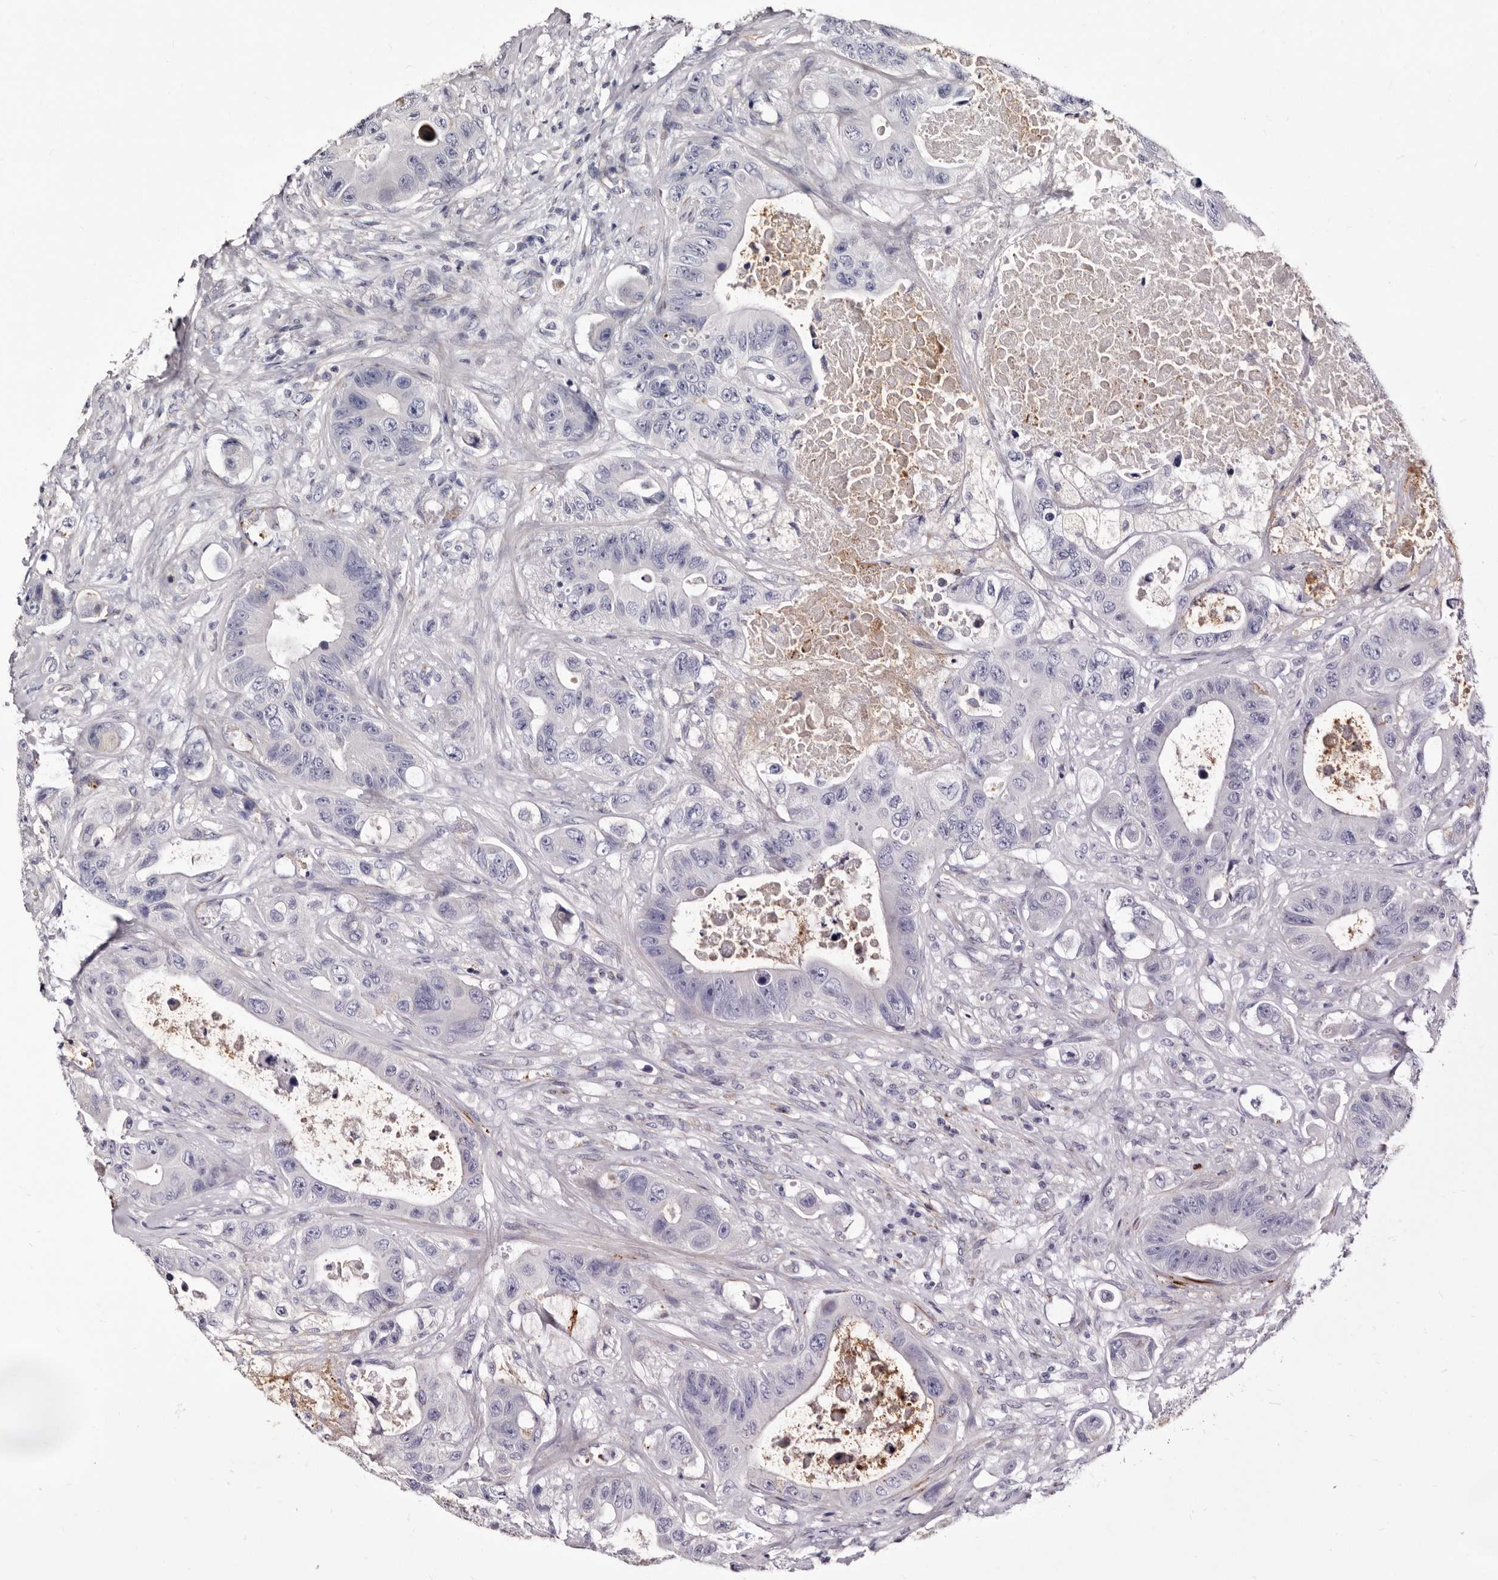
{"staining": {"intensity": "negative", "quantity": "none", "location": "none"}, "tissue": "colorectal cancer", "cell_type": "Tumor cells", "image_type": "cancer", "snomed": [{"axis": "morphology", "description": "Adenocarcinoma, NOS"}, {"axis": "topography", "description": "Colon"}], "caption": "Adenocarcinoma (colorectal) was stained to show a protein in brown. There is no significant positivity in tumor cells.", "gene": "AUNIP", "patient": {"sex": "female", "age": 46}}